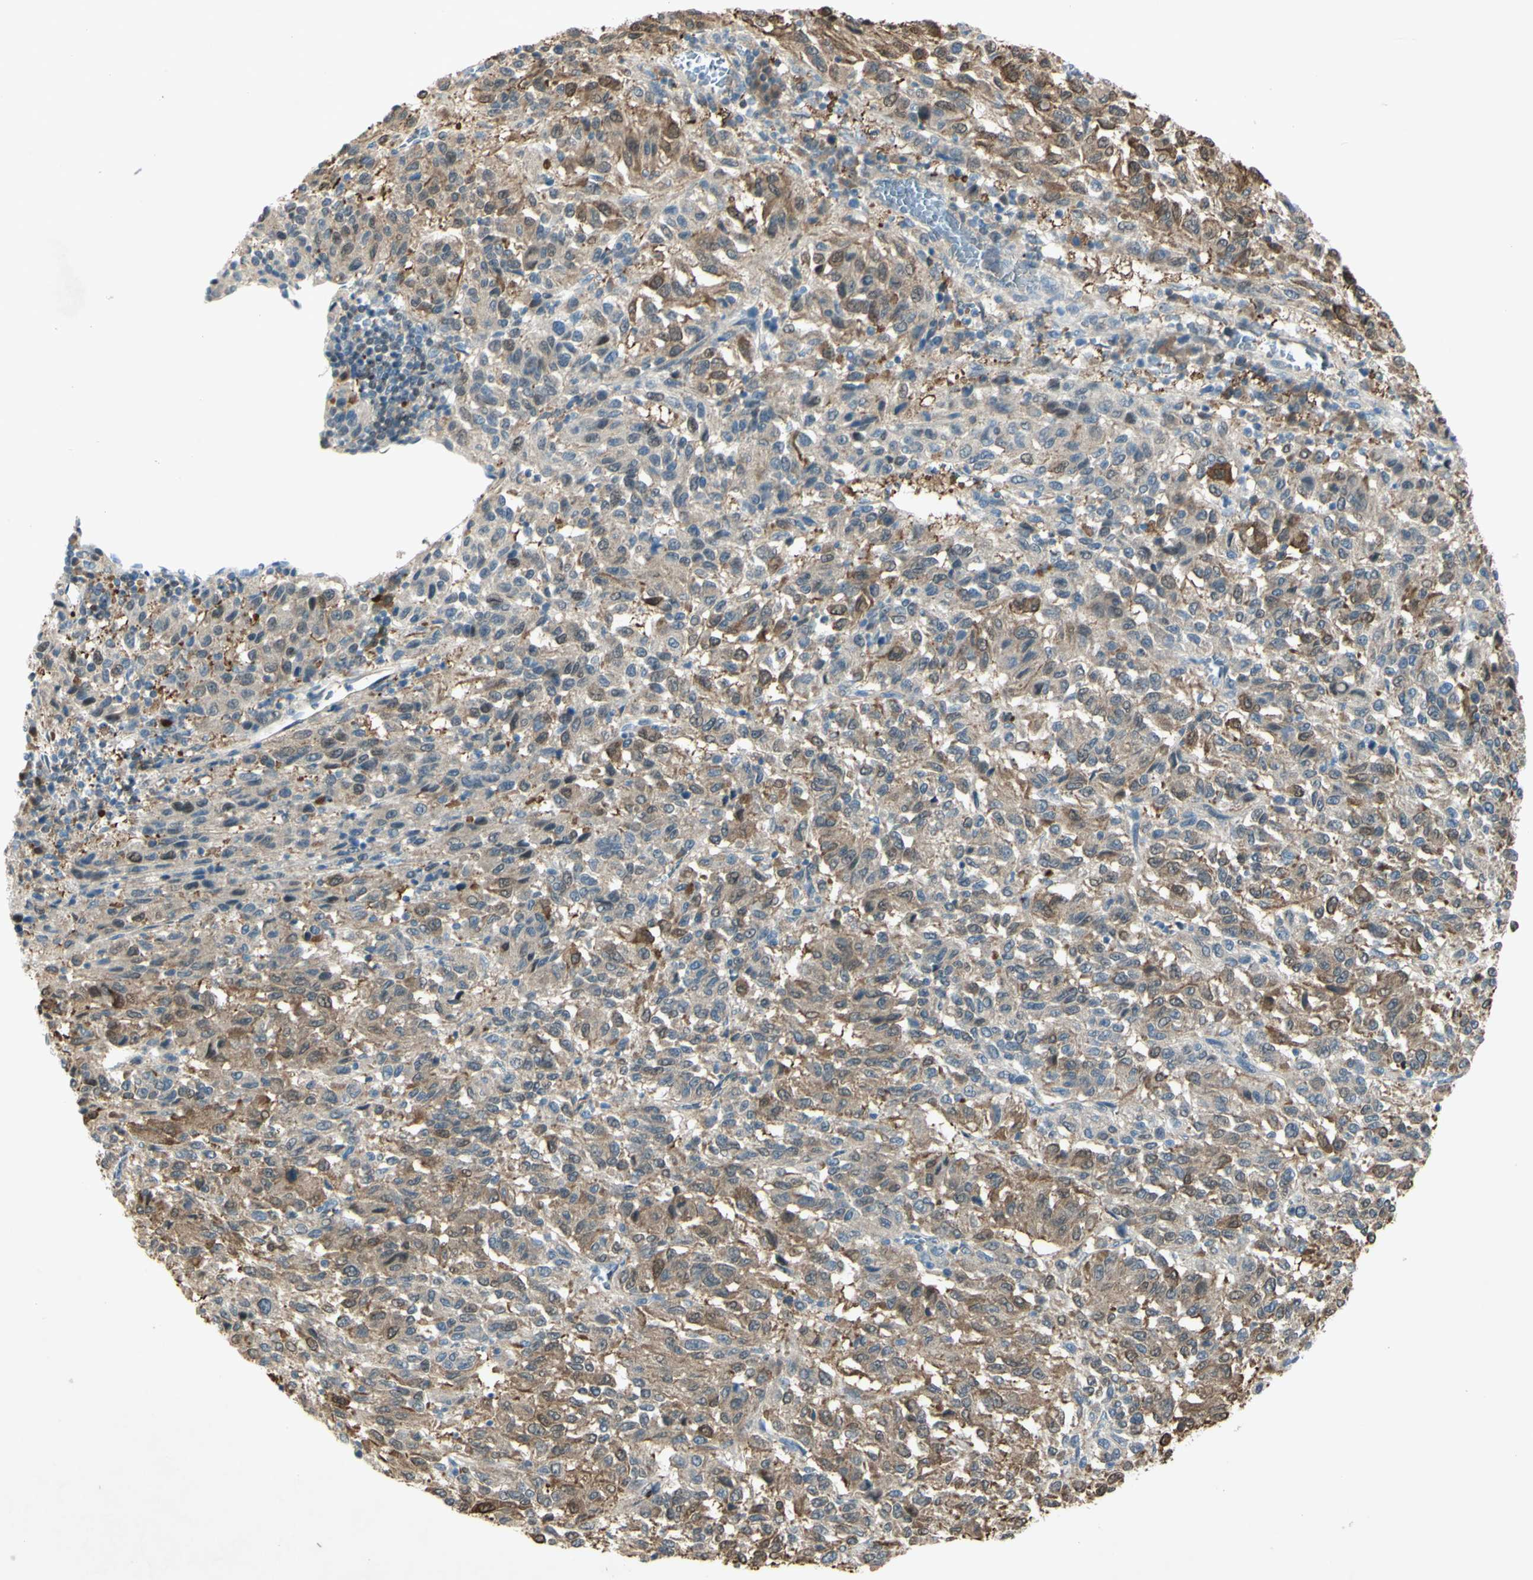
{"staining": {"intensity": "moderate", "quantity": "25%-75%", "location": "cytoplasmic/membranous"}, "tissue": "melanoma", "cell_type": "Tumor cells", "image_type": "cancer", "snomed": [{"axis": "morphology", "description": "Malignant melanoma, Metastatic site"}, {"axis": "topography", "description": "Lung"}], "caption": "Immunohistochemical staining of malignant melanoma (metastatic site) displays moderate cytoplasmic/membranous protein expression in approximately 25%-75% of tumor cells.", "gene": "C1orf159", "patient": {"sex": "male", "age": 64}}